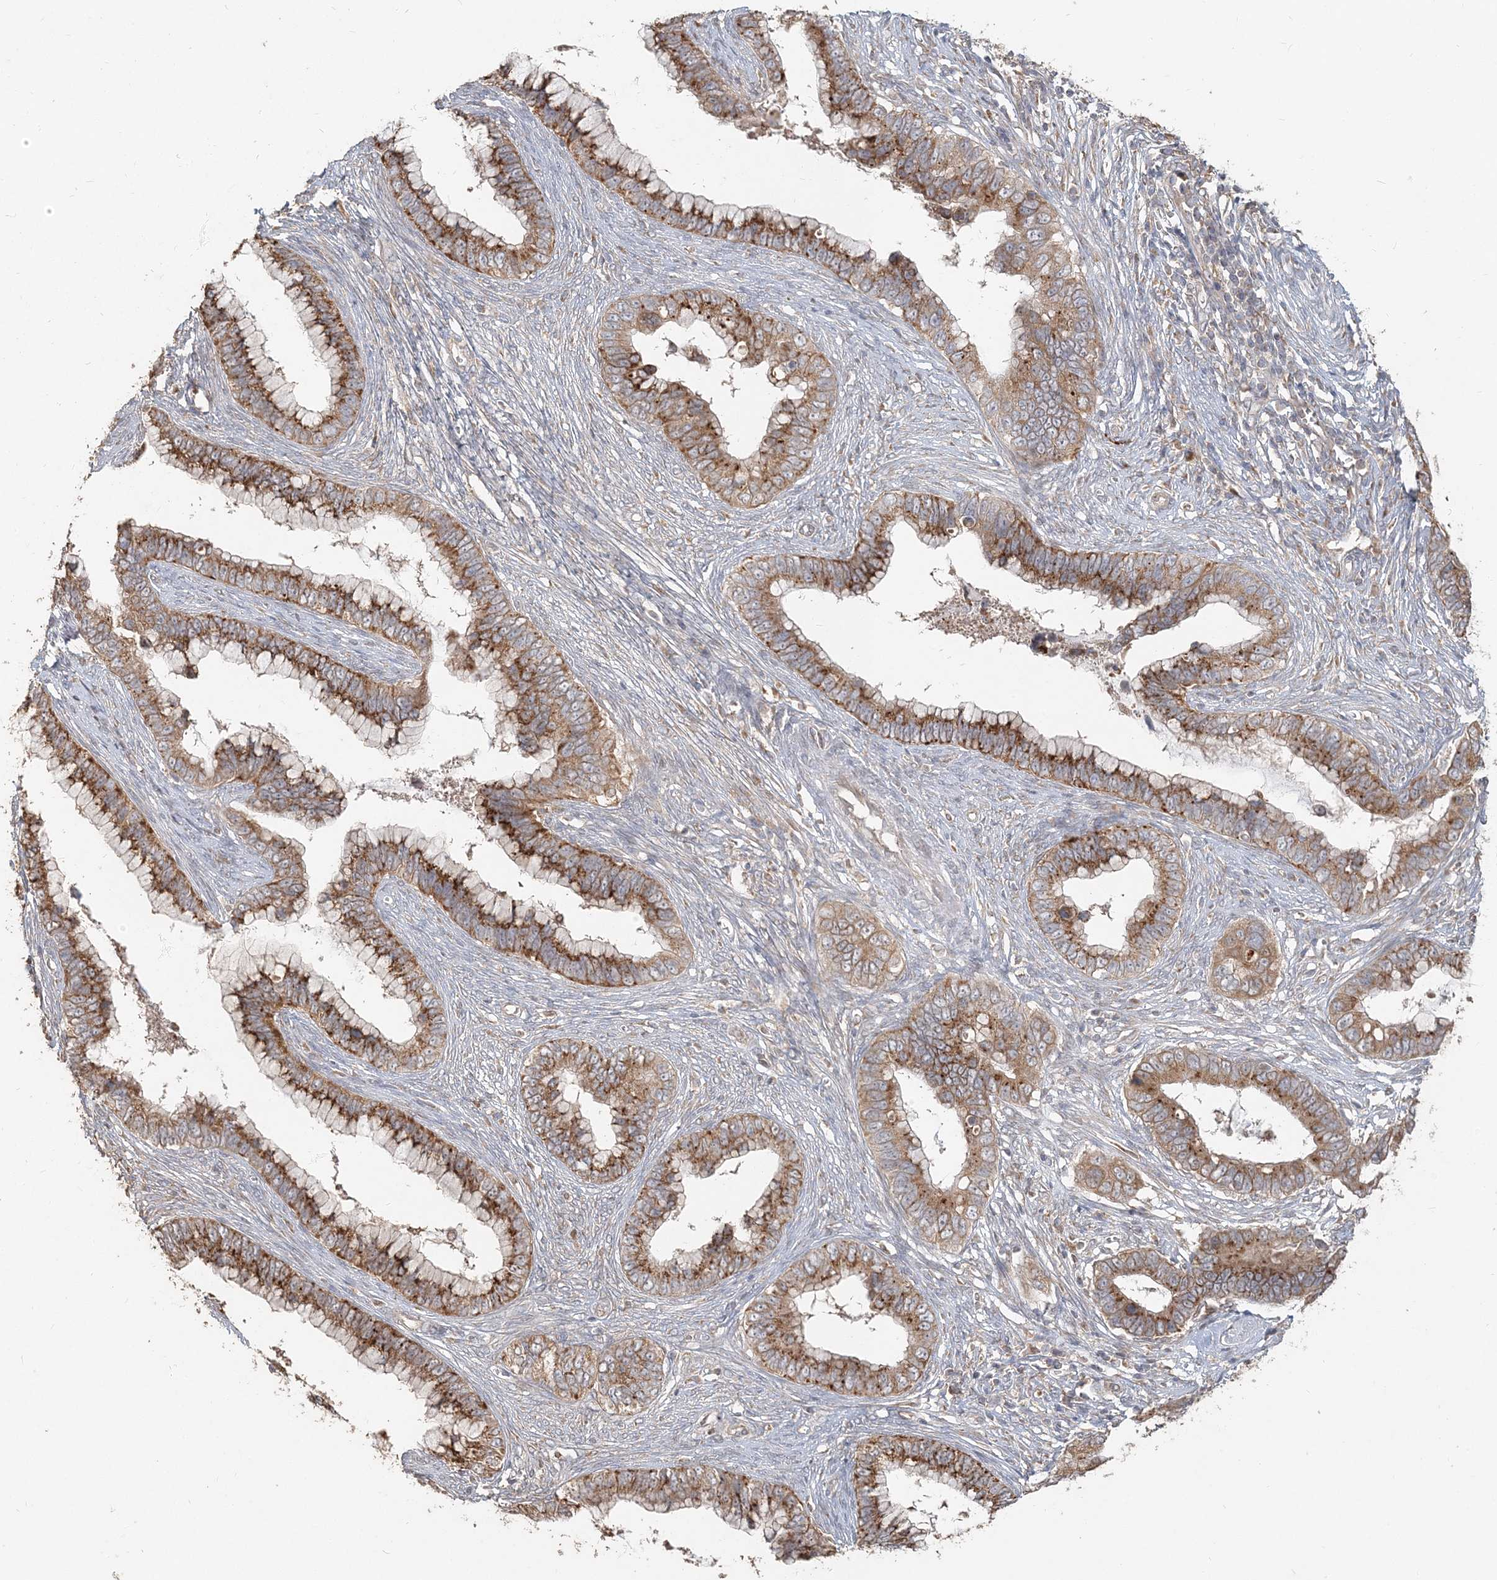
{"staining": {"intensity": "strong", "quantity": ">75%", "location": "cytoplasmic/membranous"}, "tissue": "cervical cancer", "cell_type": "Tumor cells", "image_type": "cancer", "snomed": [{"axis": "morphology", "description": "Adenocarcinoma, NOS"}, {"axis": "topography", "description": "Cervix"}], "caption": "High-power microscopy captured an immunohistochemistry image of cervical adenocarcinoma, revealing strong cytoplasmic/membranous positivity in approximately >75% of tumor cells.", "gene": "RAB14", "patient": {"sex": "female", "age": 44}}